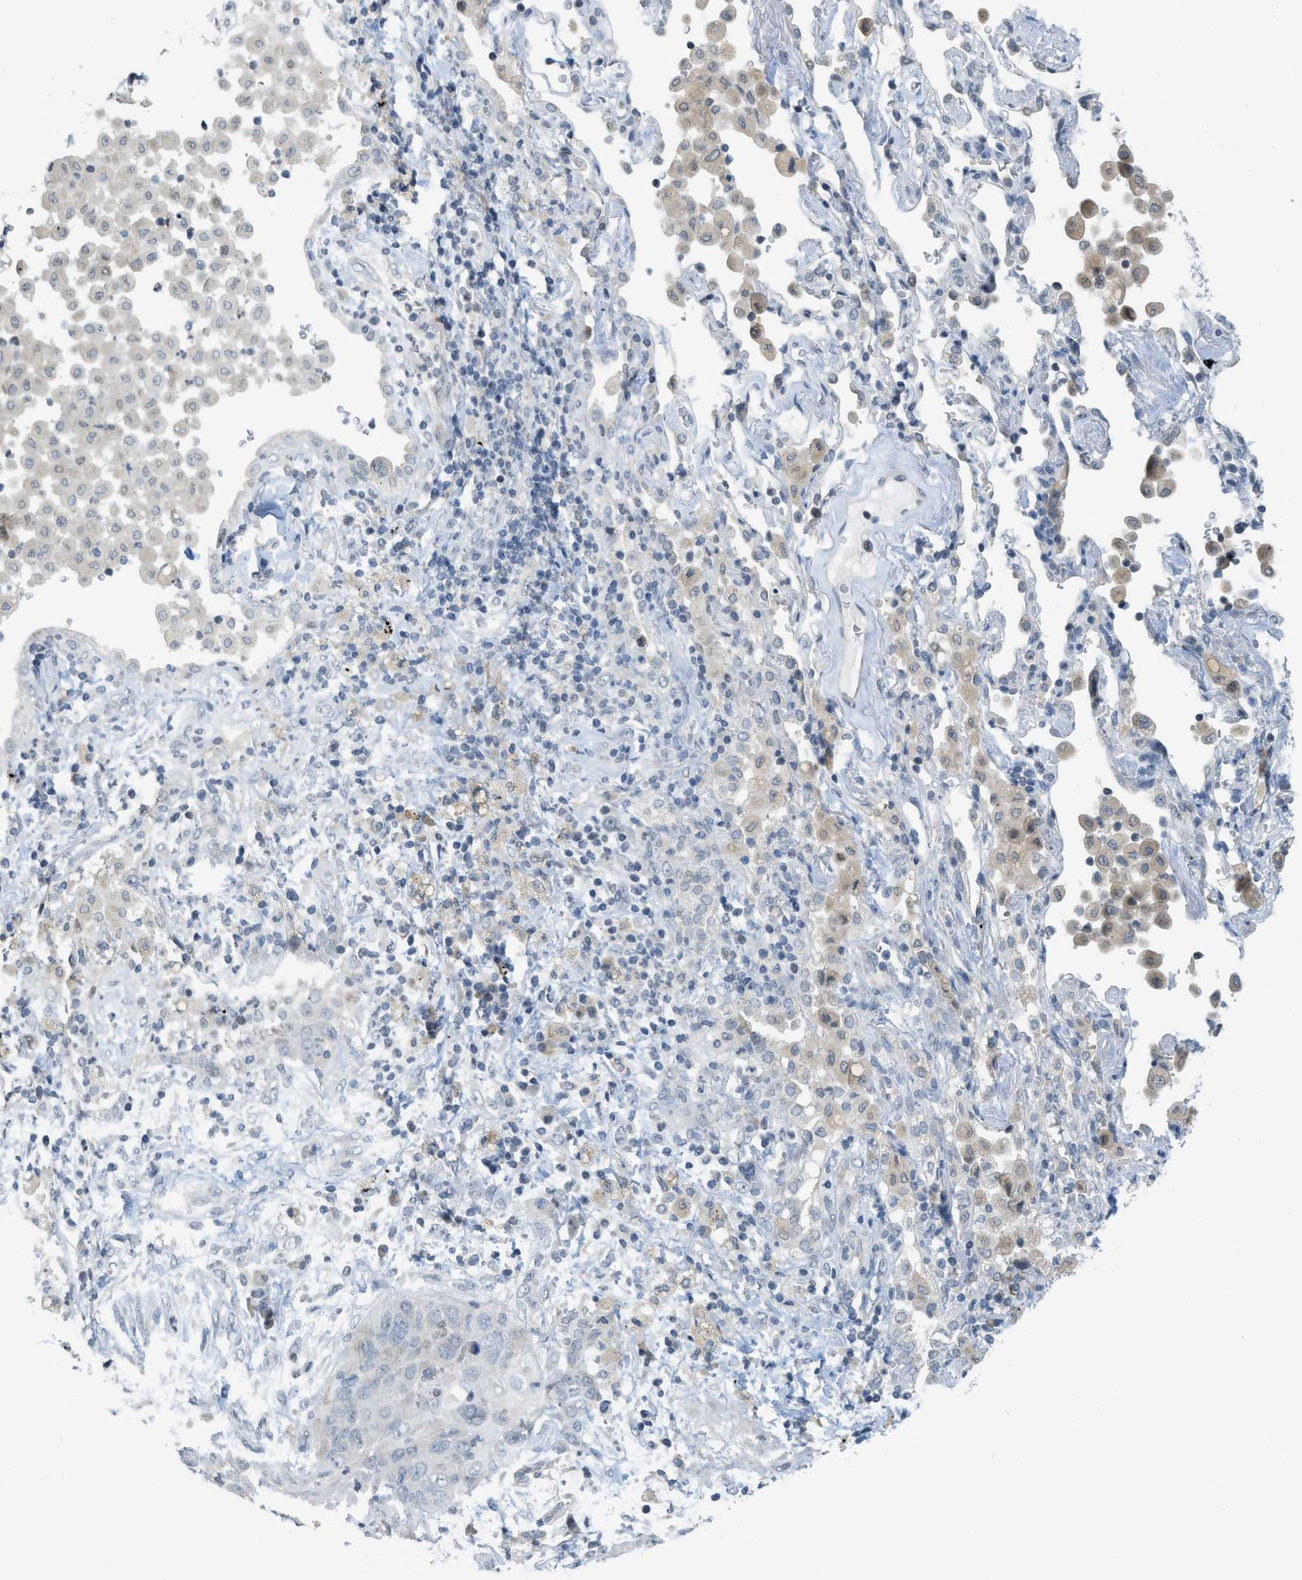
{"staining": {"intensity": "negative", "quantity": "none", "location": "none"}, "tissue": "lung cancer", "cell_type": "Tumor cells", "image_type": "cancer", "snomed": [{"axis": "morphology", "description": "Squamous cell carcinoma, NOS"}, {"axis": "topography", "description": "Lung"}], "caption": "Immunohistochemistry histopathology image of squamous cell carcinoma (lung) stained for a protein (brown), which exhibits no positivity in tumor cells.", "gene": "TXNDC2", "patient": {"sex": "female", "age": 67}}